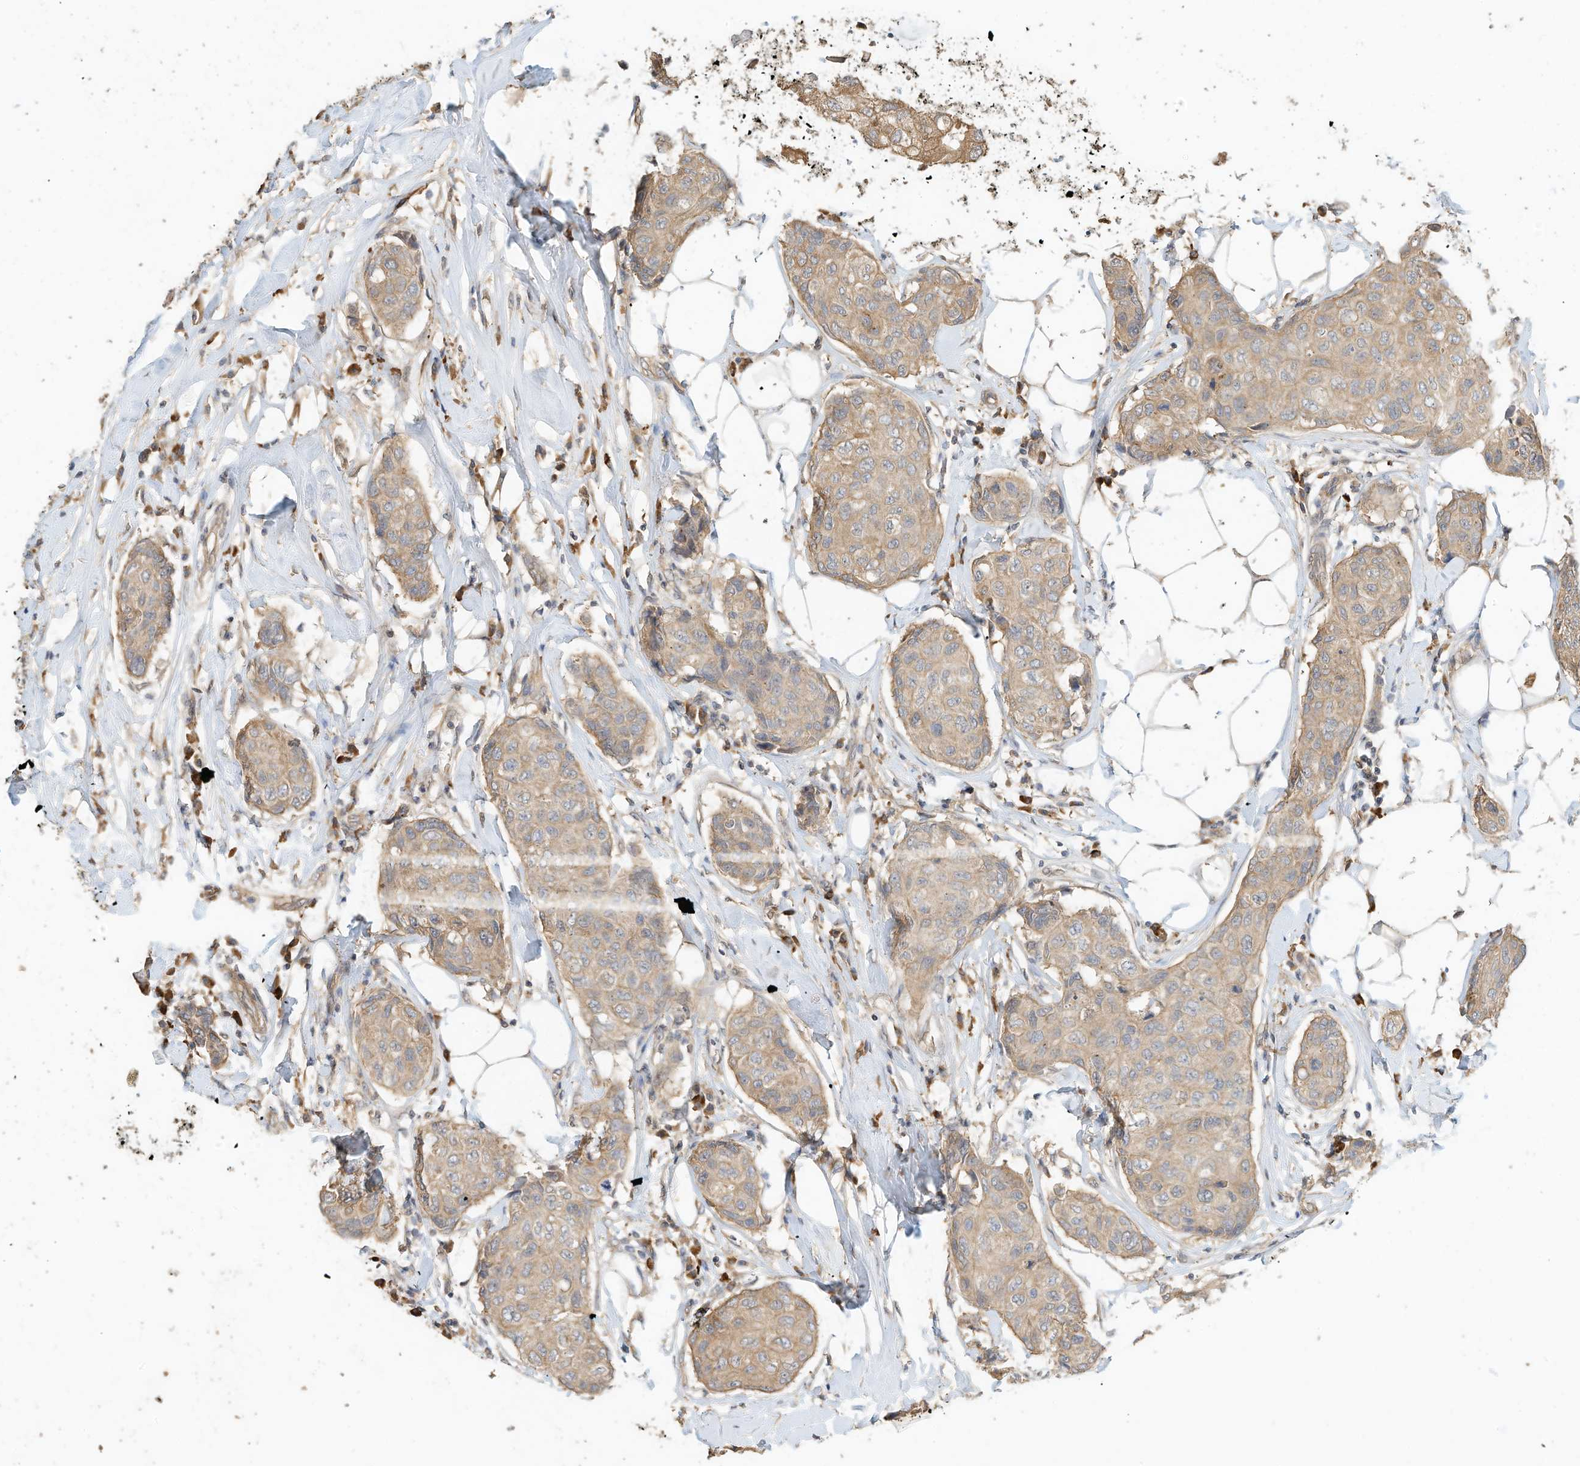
{"staining": {"intensity": "weak", "quantity": ">75%", "location": "cytoplasmic/membranous"}, "tissue": "breast cancer", "cell_type": "Tumor cells", "image_type": "cancer", "snomed": [{"axis": "morphology", "description": "Duct carcinoma"}, {"axis": "topography", "description": "Breast"}], "caption": "Breast cancer (infiltrating ductal carcinoma) tissue demonstrates weak cytoplasmic/membranous staining in approximately >75% of tumor cells", "gene": "OFD1", "patient": {"sex": "female", "age": 80}}